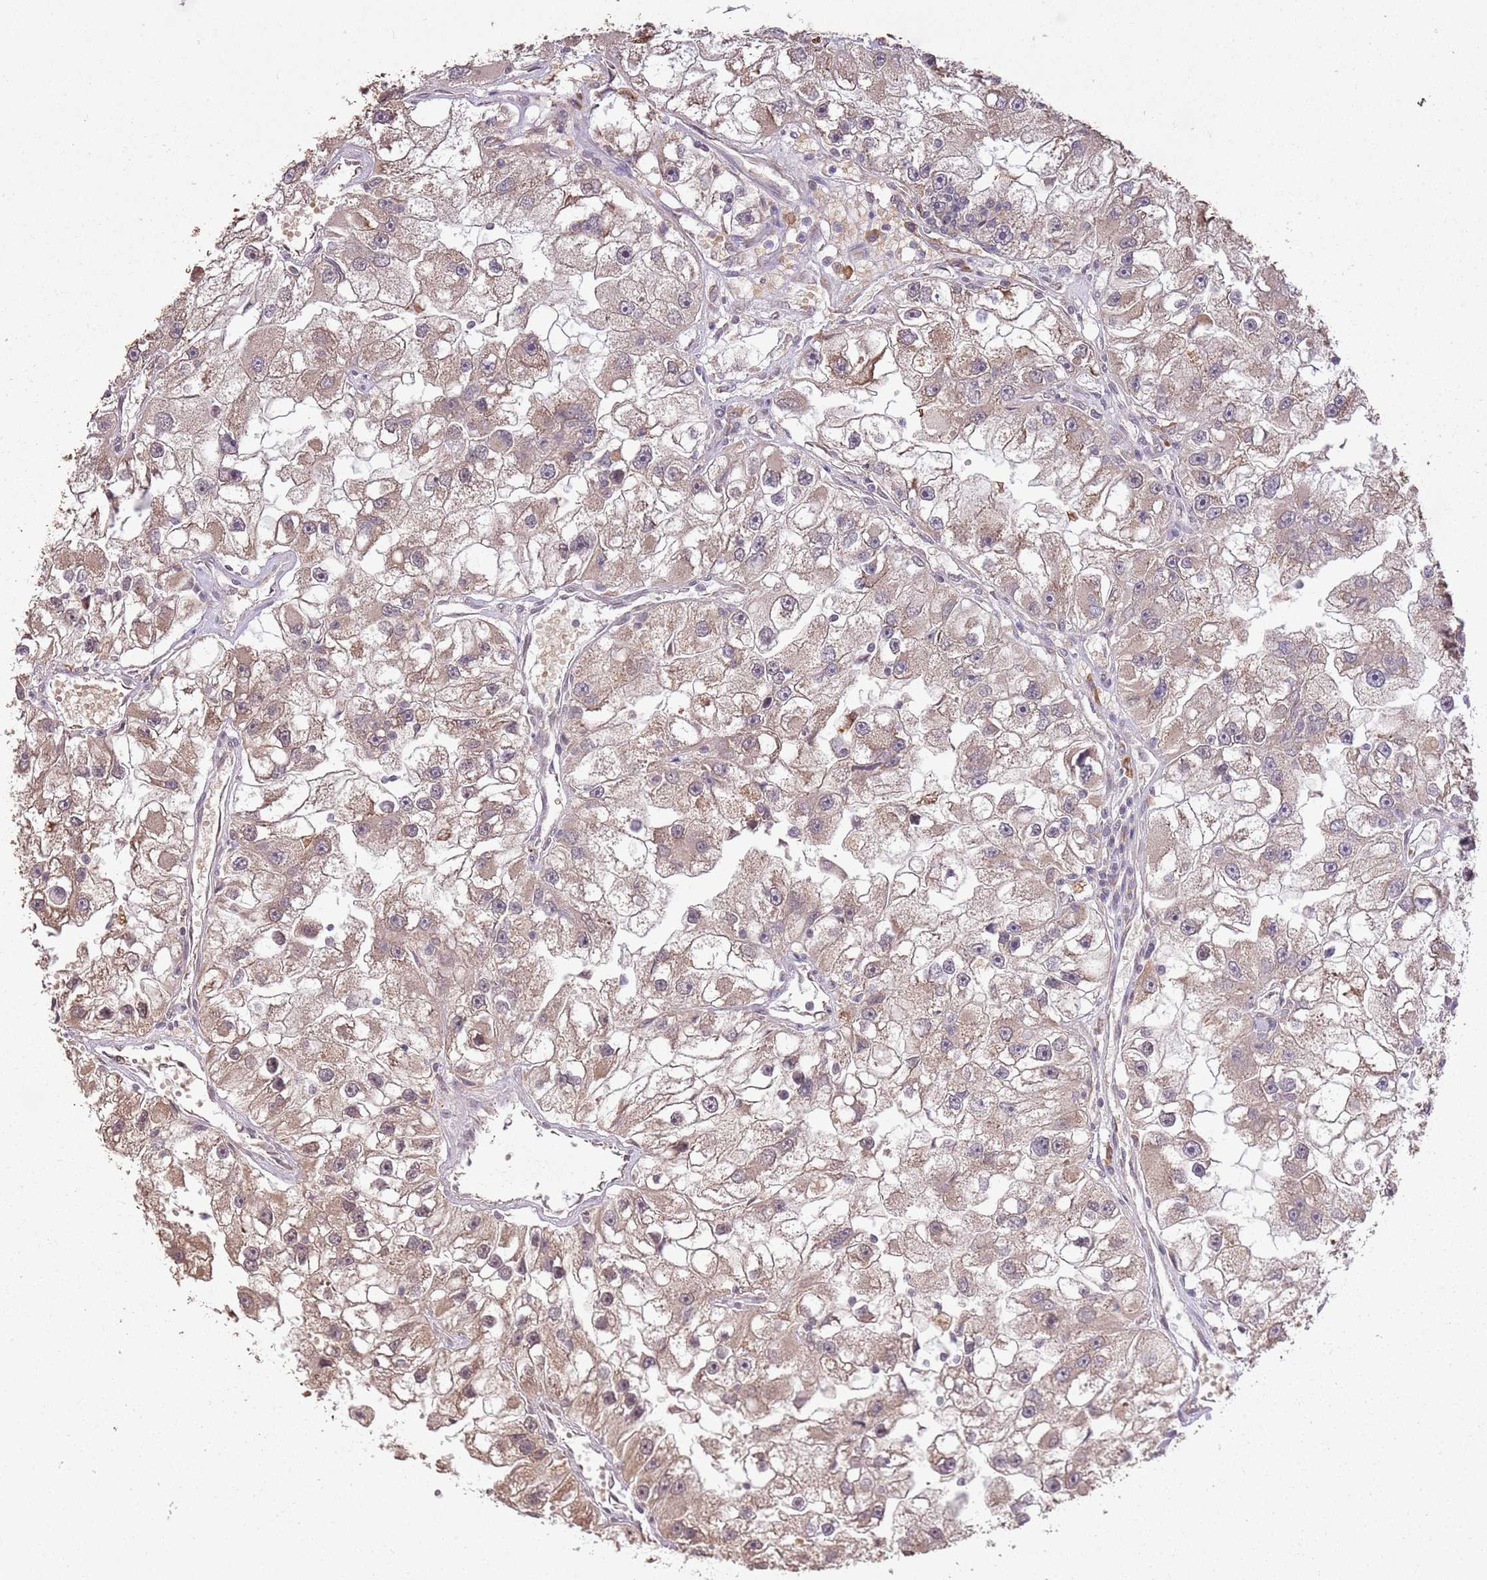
{"staining": {"intensity": "moderate", "quantity": ">75%", "location": "cytoplasmic/membranous,nuclear"}, "tissue": "renal cancer", "cell_type": "Tumor cells", "image_type": "cancer", "snomed": [{"axis": "morphology", "description": "Adenocarcinoma, NOS"}, {"axis": "topography", "description": "Kidney"}], "caption": "IHC staining of renal cancer, which demonstrates medium levels of moderate cytoplasmic/membranous and nuclear expression in approximately >75% of tumor cells indicating moderate cytoplasmic/membranous and nuclear protein staining. The staining was performed using DAB (brown) for protein detection and nuclei were counterstained in hematoxylin (blue).", "gene": "AMIGO1", "patient": {"sex": "male", "age": 63}}